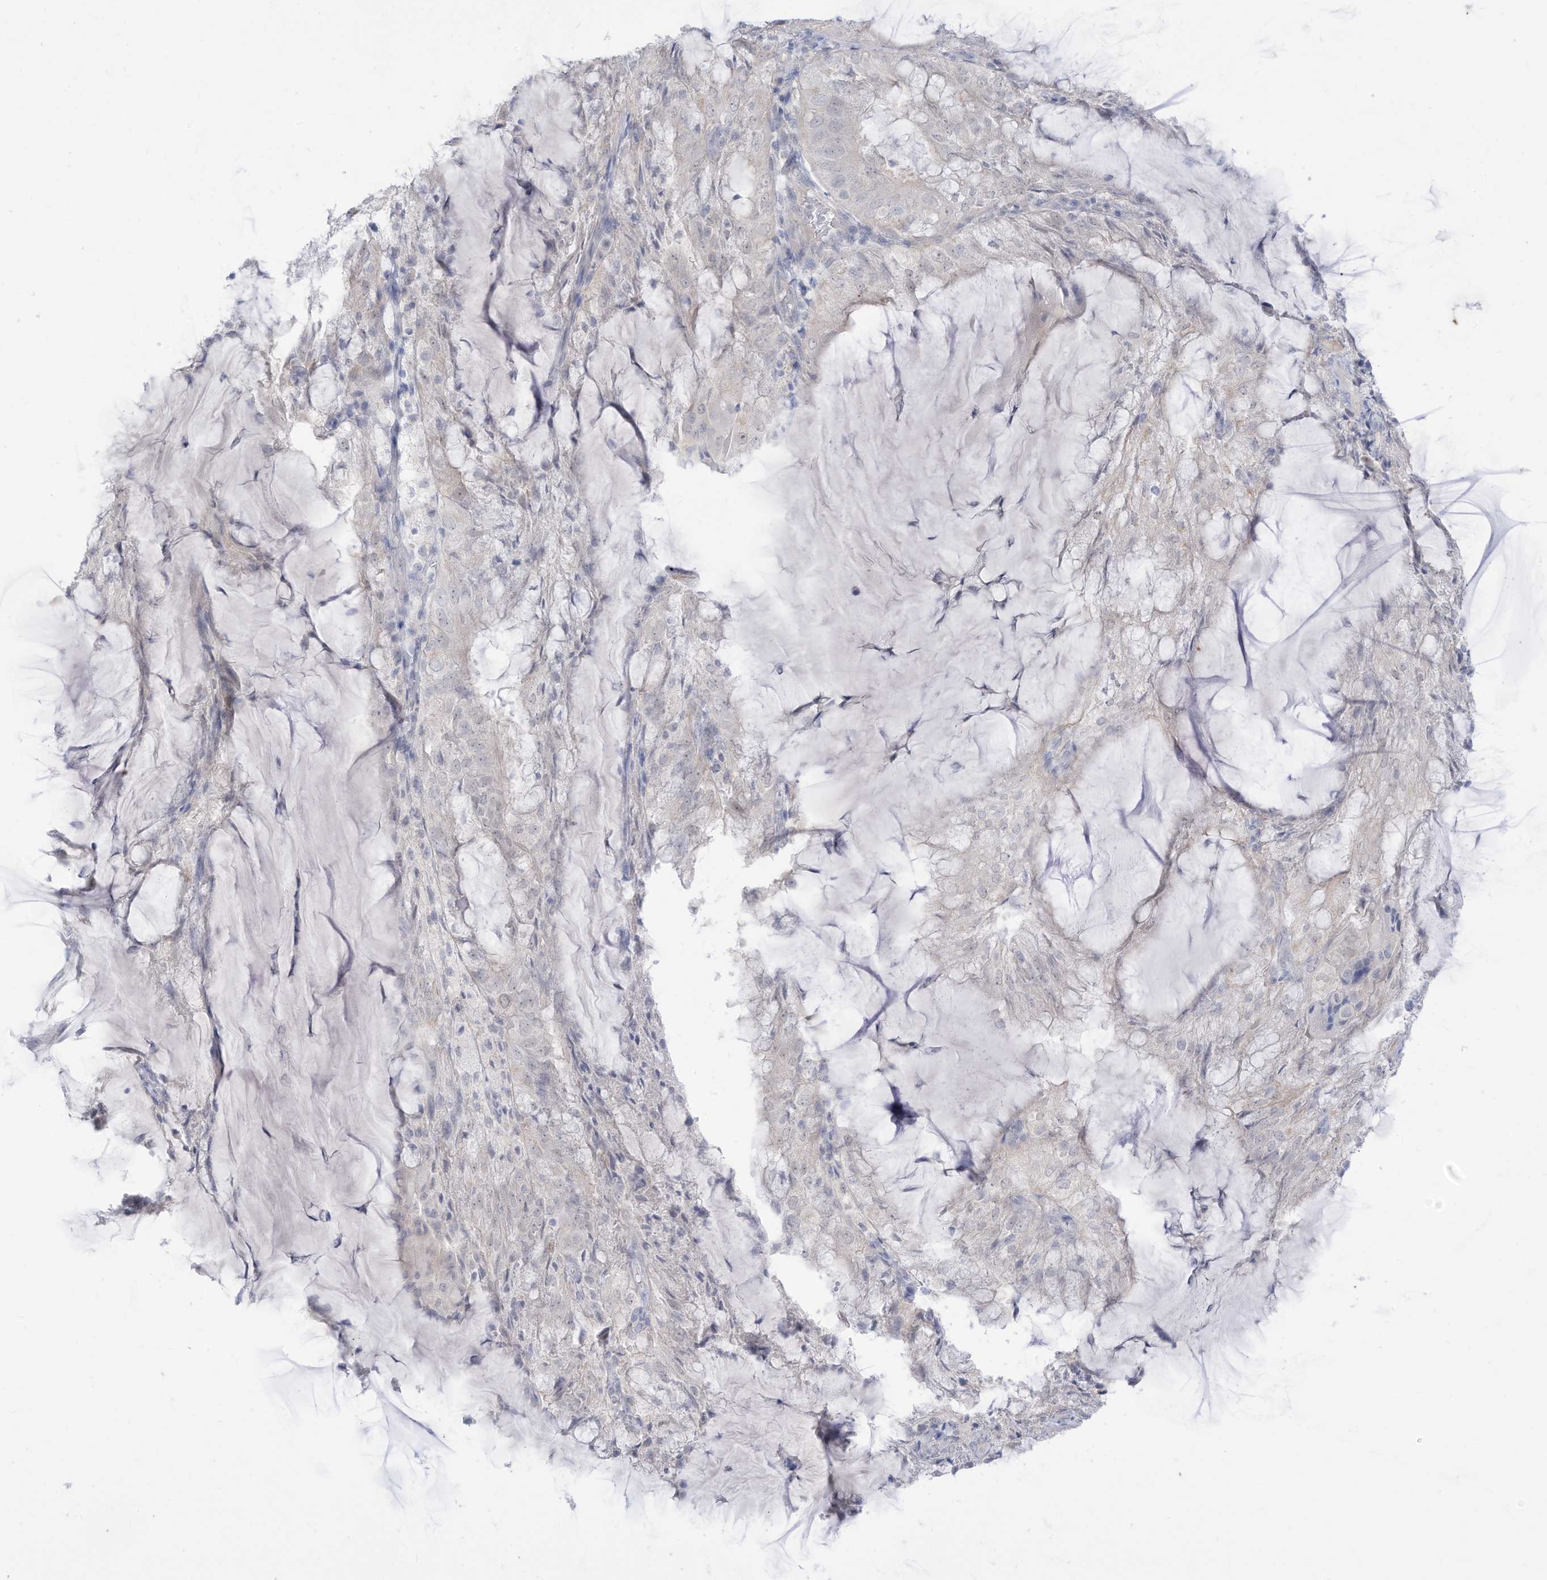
{"staining": {"intensity": "negative", "quantity": "none", "location": "none"}, "tissue": "endometrial cancer", "cell_type": "Tumor cells", "image_type": "cancer", "snomed": [{"axis": "morphology", "description": "Adenocarcinoma, NOS"}, {"axis": "topography", "description": "Endometrium"}], "caption": "High magnification brightfield microscopy of adenocarcinoma (endometrial) stained with DAB (brown) and counterstained with hematoxylin (blue): tumor cells show no significant positivity.", "gene": "OGT", "patient": {"sex": "female", "age": 81}}